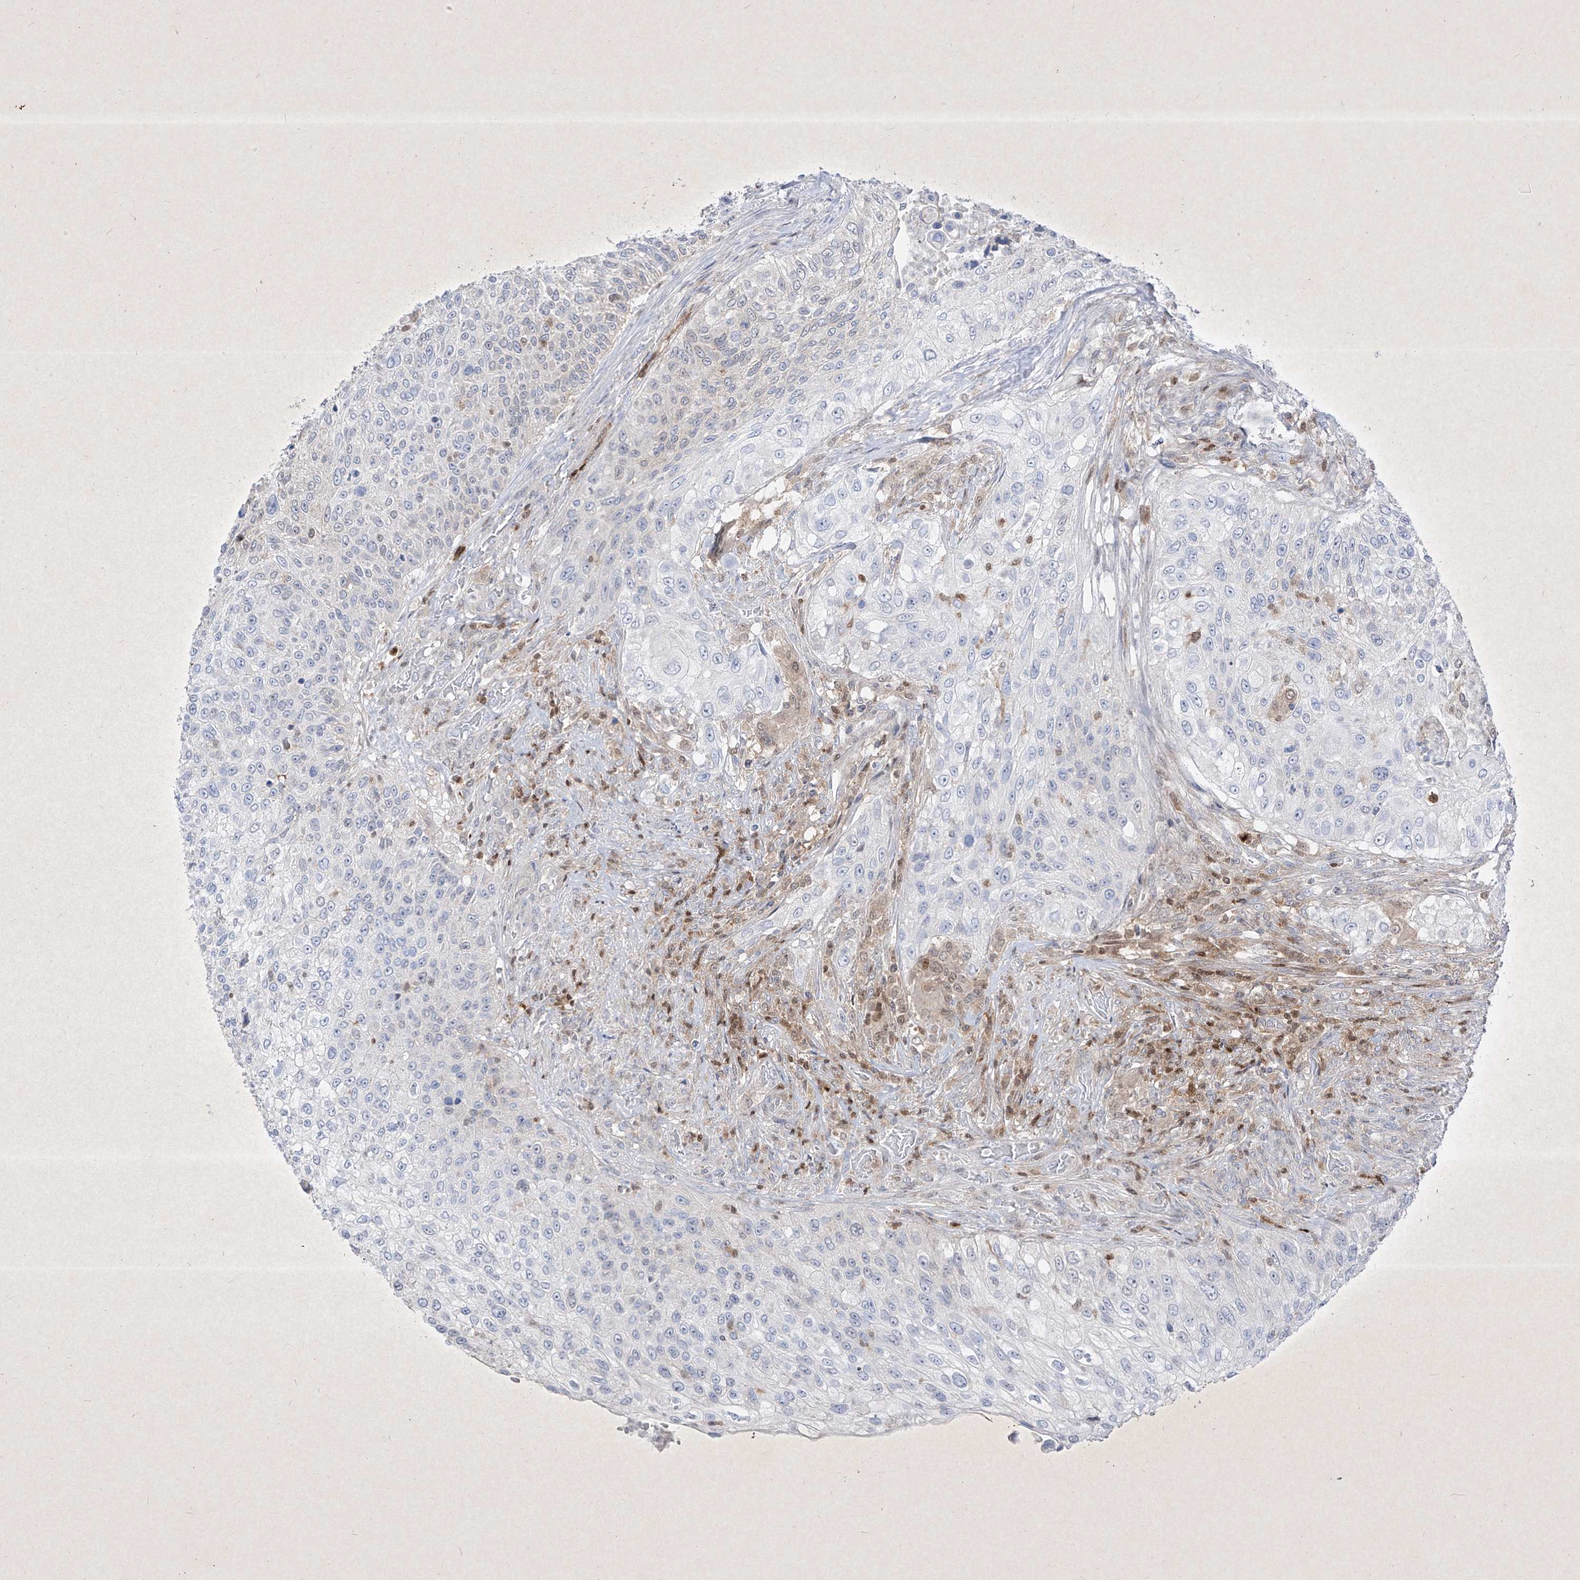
{"staining": {"intensity": "weak", "quantity": "<25%", "location": "cytoplasmic/membranous,nuclear"}, "tissue": "urothelial cancer", "cell_type": "Tumor cells", "image_type": "cancer", "snomed": [{"axis": "morphology", "description": "Urothelial carcinoma, High grade"}, {"axis": "topography", "description": "Urinary bladder"}], "caption": "An image of high-grade urothelial carcinoma stained for a protein displays no brown staining in tumor cells.", "gene": "PSMB10", "patient": {"sex": "female", "age": 60}}